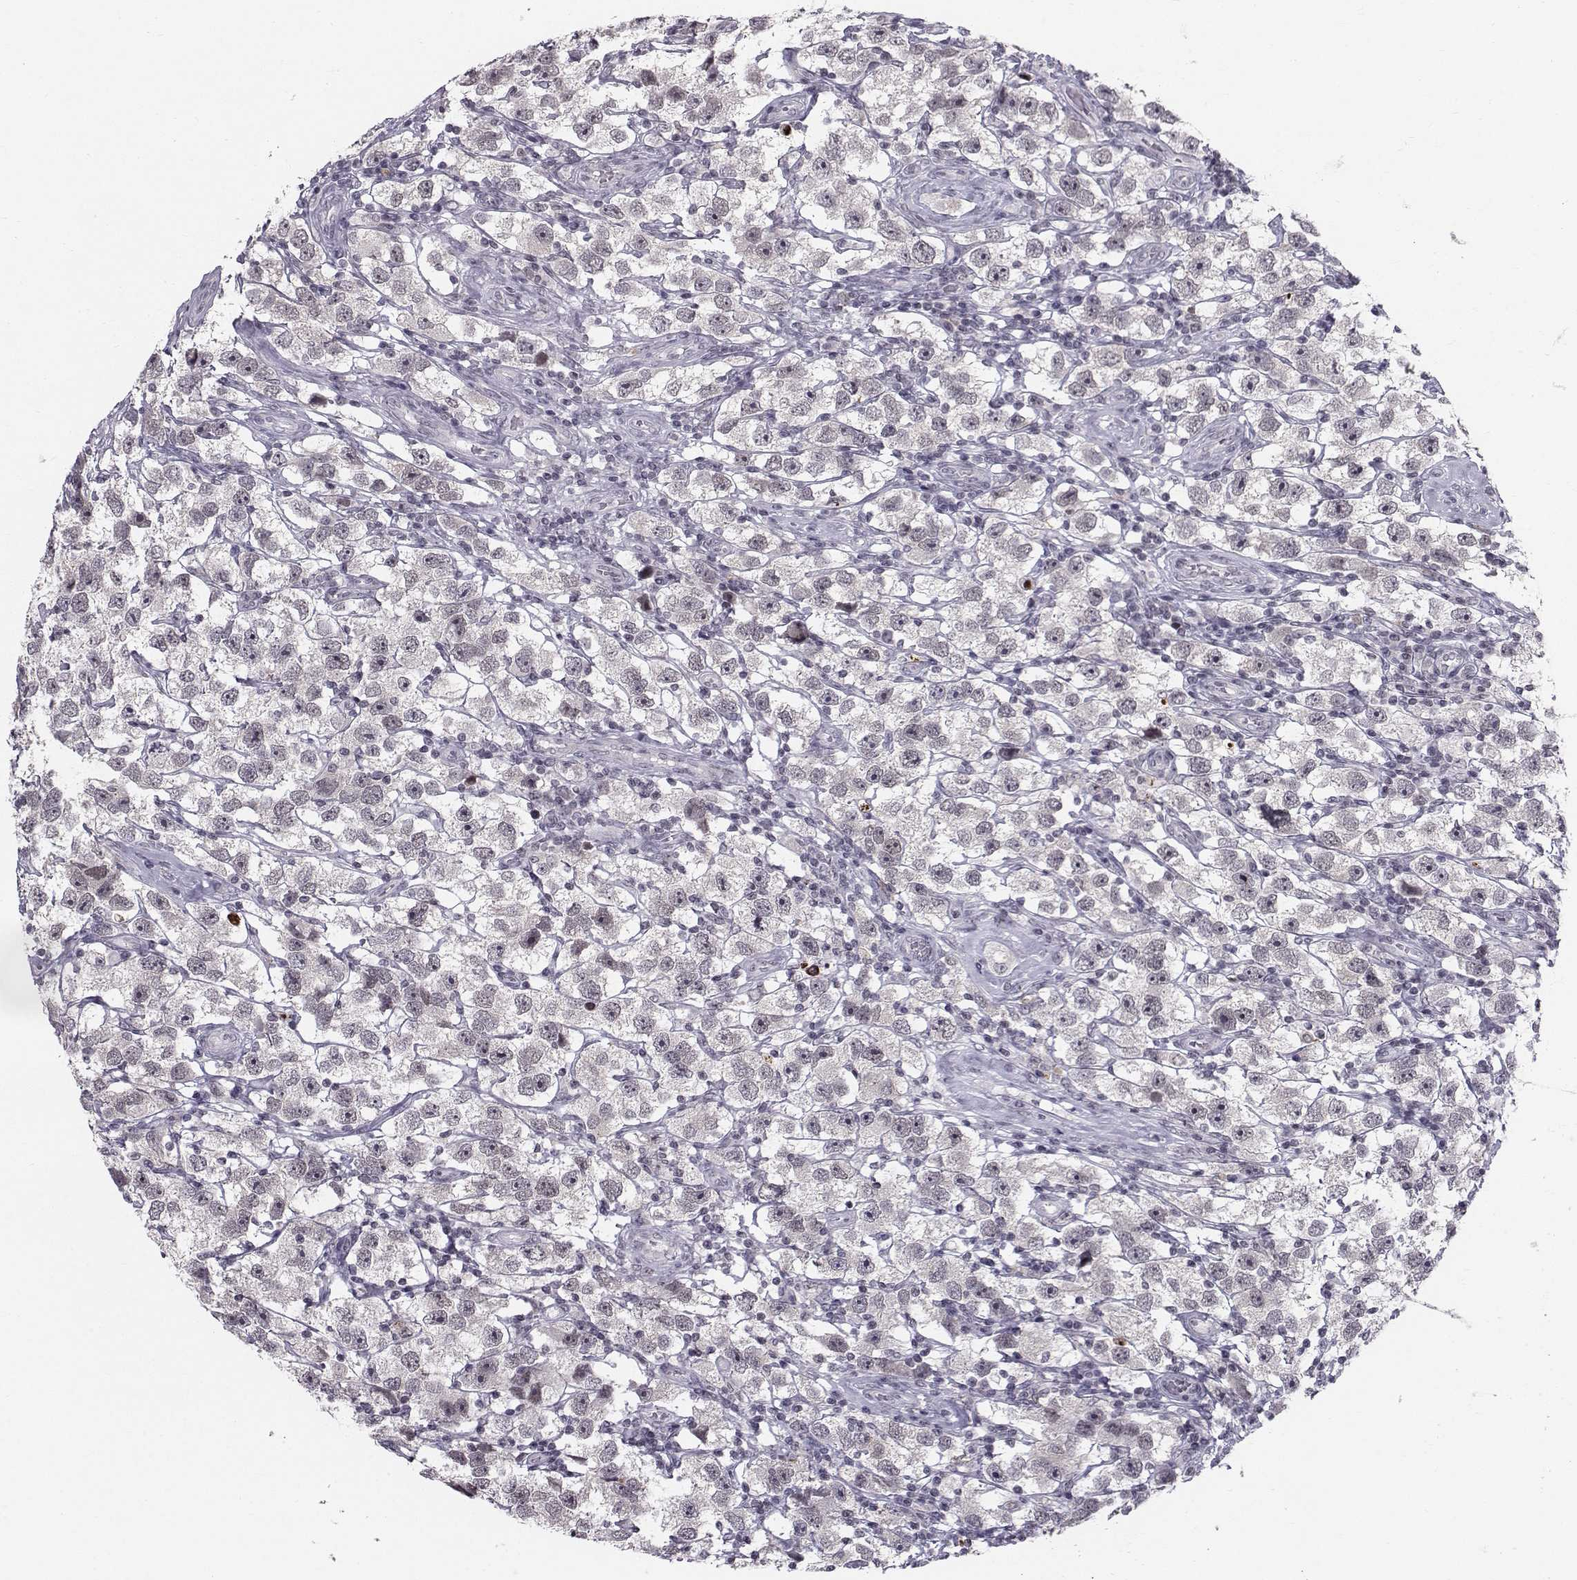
{"staining": {"intensity": "negative", "quantity": "none", "location": "none"}, "tissue": "testis cancer", "cell_type": "Tumor cells", "image_type": "cancer", "snomed": [{"axis": "morphology", "description": "Seminoma, NOS"}, {"axis": "topography", "description": "Testis"}], "caption": "High power microscopy histopathology image of an IHC micrograph of testis cancer, revealing no significant positivity in tumor cells.", "gene": "MARCHF4", "patient": {"sex": "male", "age": 26}}